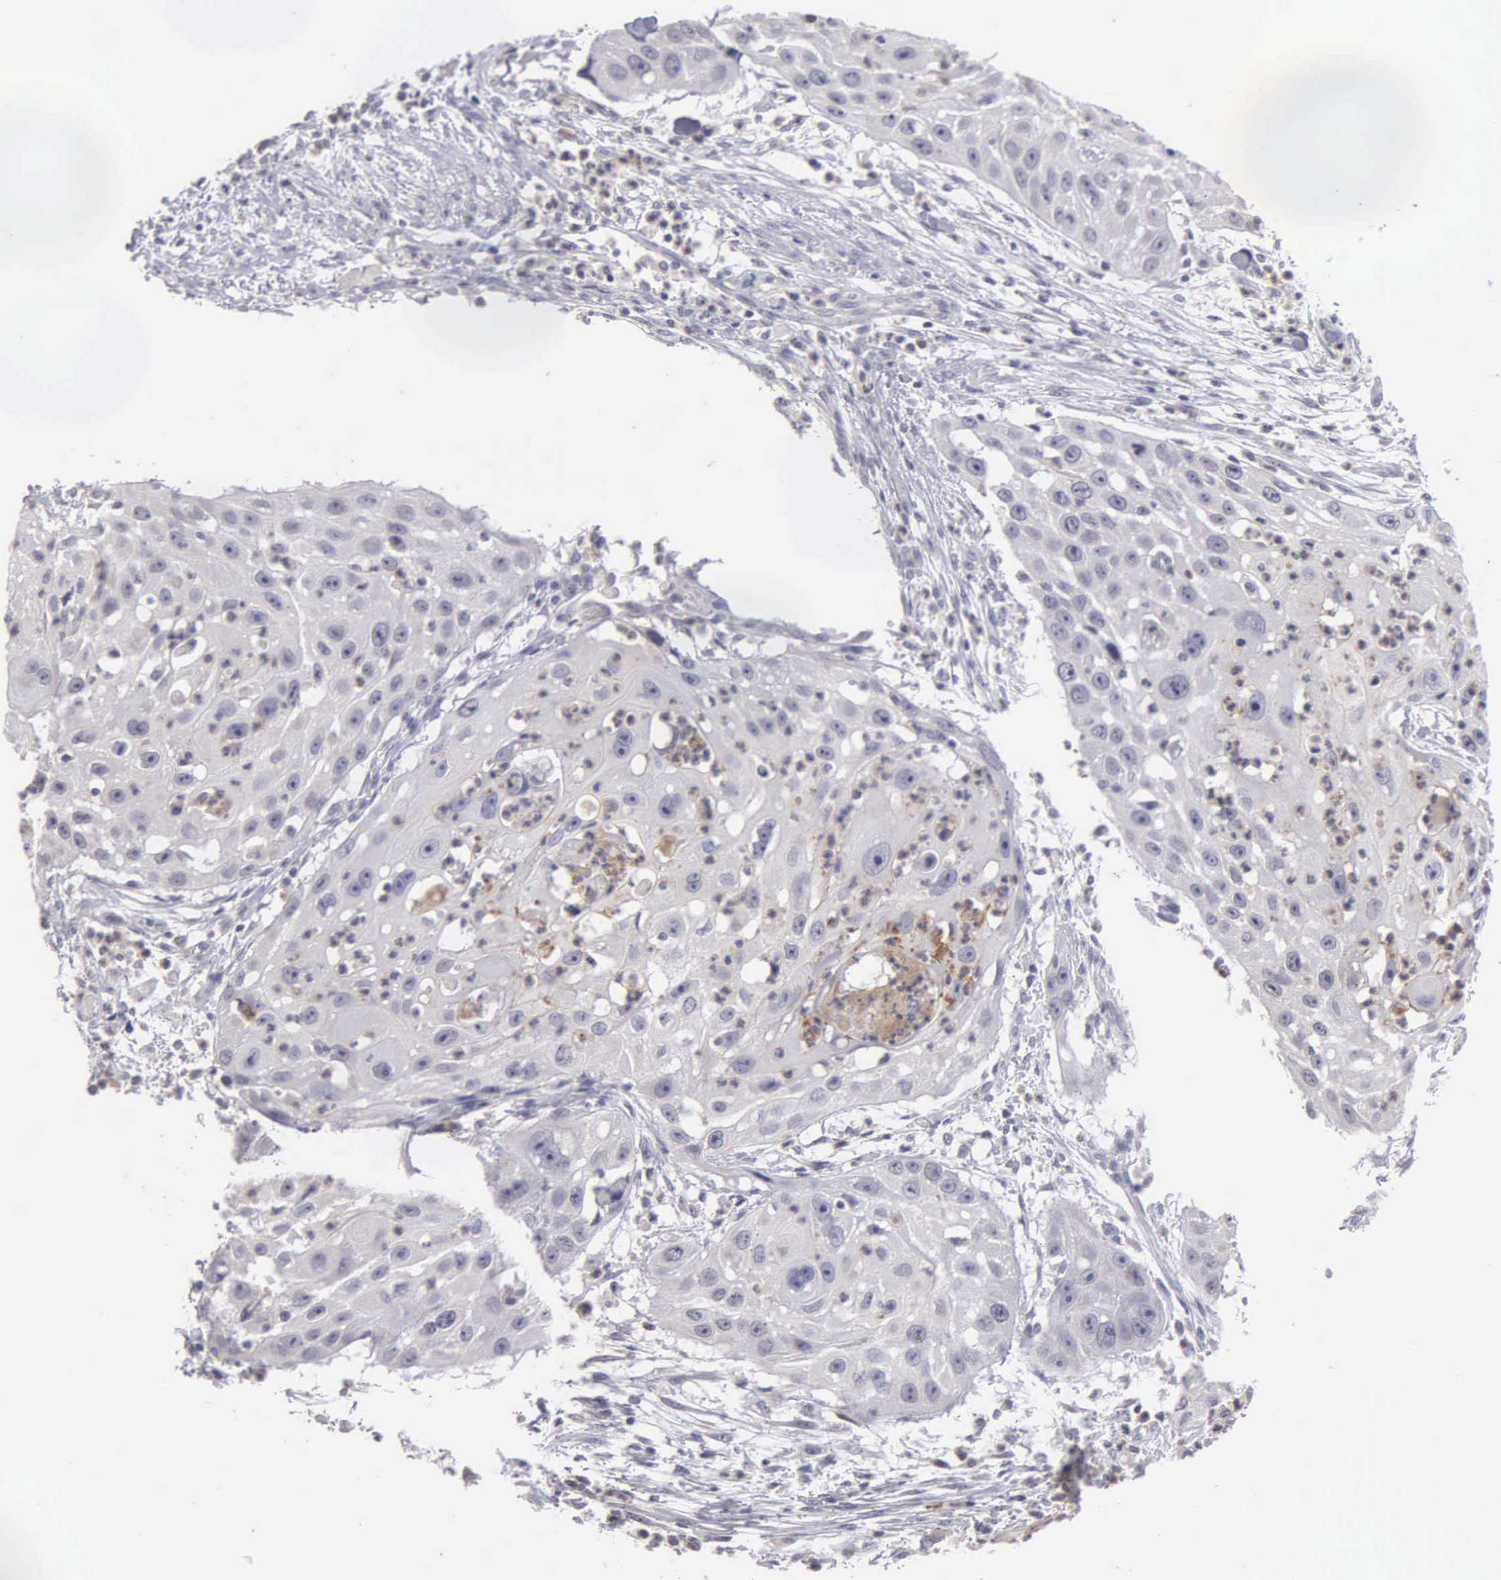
{"staining": {"intensity": "negative", "quantity": "none", "location": "none"}, "tissue": "head and neck cancer", "cell_type": "Tumor cells", "image_type": "cancer", "snomed": [{"axis": "morphology", "description": "Squamous cell carcinoma, NOS"}, {"axis": "topography", "description": "Head-Neck"}], "caption": "Tumor cells are negative for brown protein staining in head and neck squamous cell carcinoma.", "gene": "BRD1", "patient": {"sex": "male", "age": 64}}